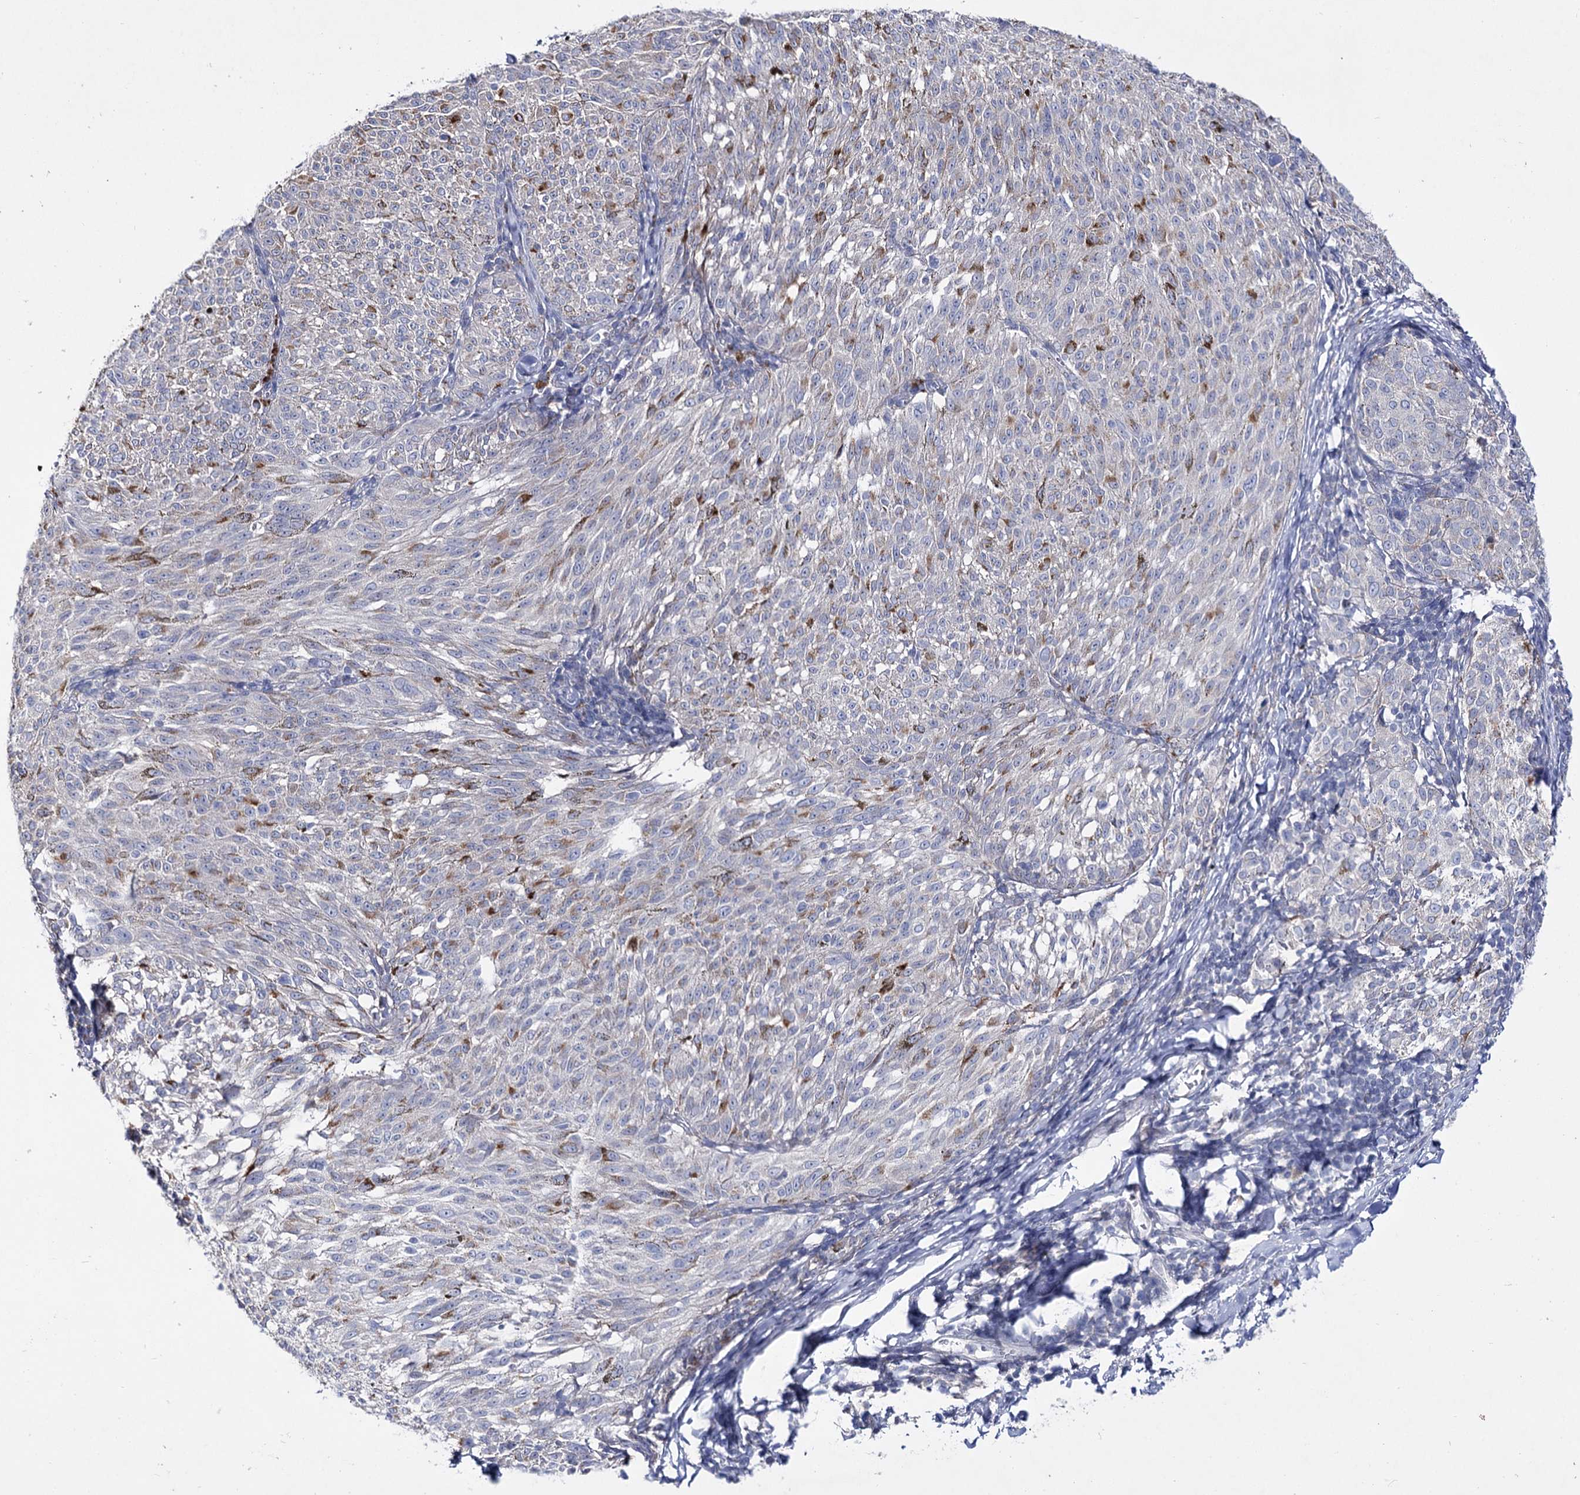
{"staining": {"intensity": "negative", "quantity": "none", "location": "none"}, "tissue": "melanoma", "cell_type": "Tumor cells", "image_type": "cancer", "snomed": [{"axis": "morphology", "description": "Malignant melanoma, NOS"}, {"axis": "topography", "description": "Skin"}], "caption": "The IHC image has no significant positivity in tumor cells of melanoma tissue. Brightfield microscopy of IHC stained with DAB (brown) and hematoxylin (blue), captured at high magnification.", "gene": "LRRC14B", "patient": {"sex": "female", "age": 72}}